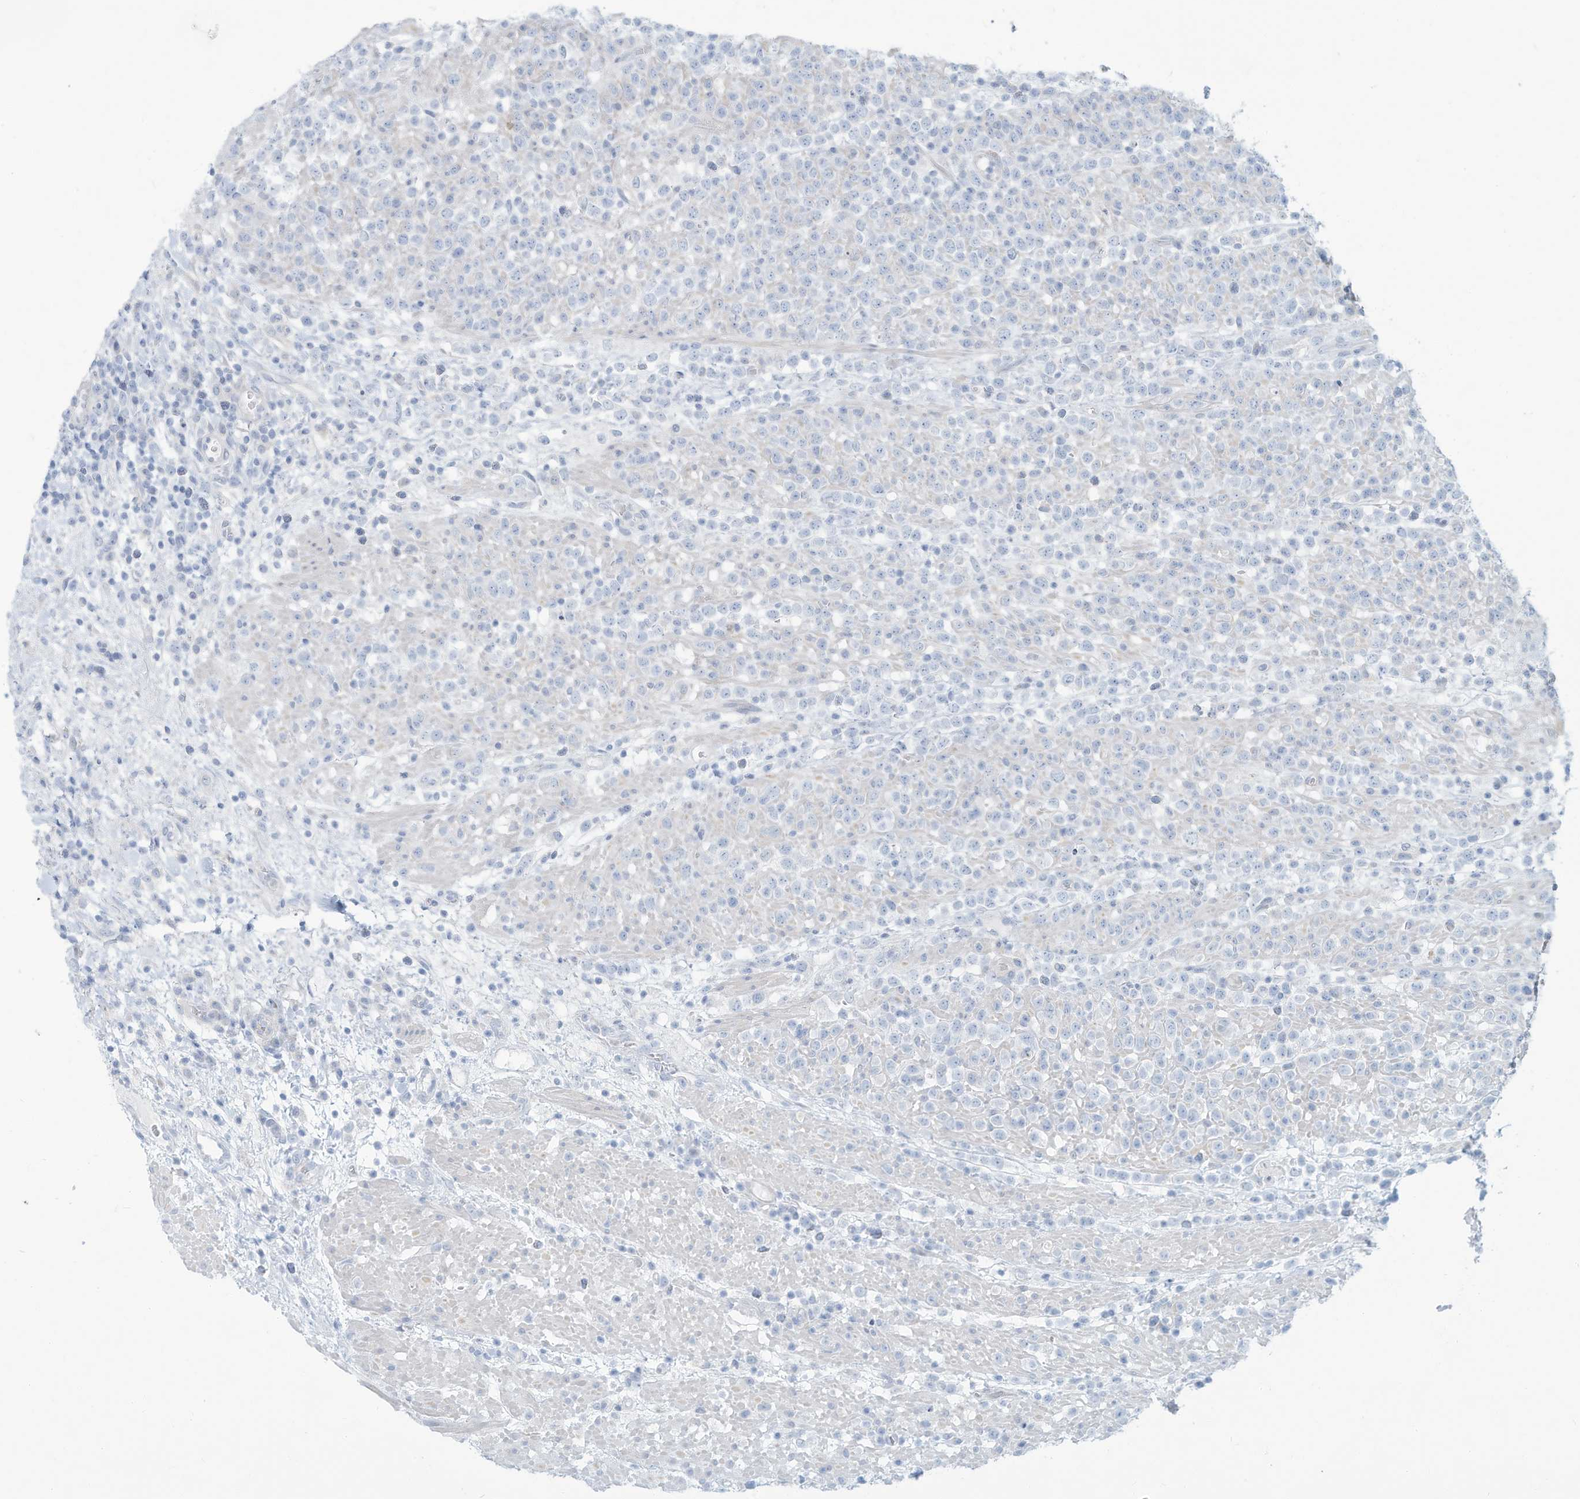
{"staining": {"intensity": "negative", "quantity": "none", "location": "none"}, "tissue": "lymphoma", "cell_type": "Tumor cells", "image_type": "cancer", "snomed": [{"axis": "morphology", "description": "Malignant lymphoma, non-Hodgkin's type, High grade"}, {"axis": "topography", "description": "Colon"}], "caption": "High magnification brightfield microscopy of malignant lymphoma, non-Hodgkin's type (high-grade) stained with DAB (3,3'-diaminobenzidine) (brown) and counterstained with hematoxylin (blue): tumor cells show no significant positivity.", "gene": "ERI2", "patient": {"sex": "female", "age": 53}}